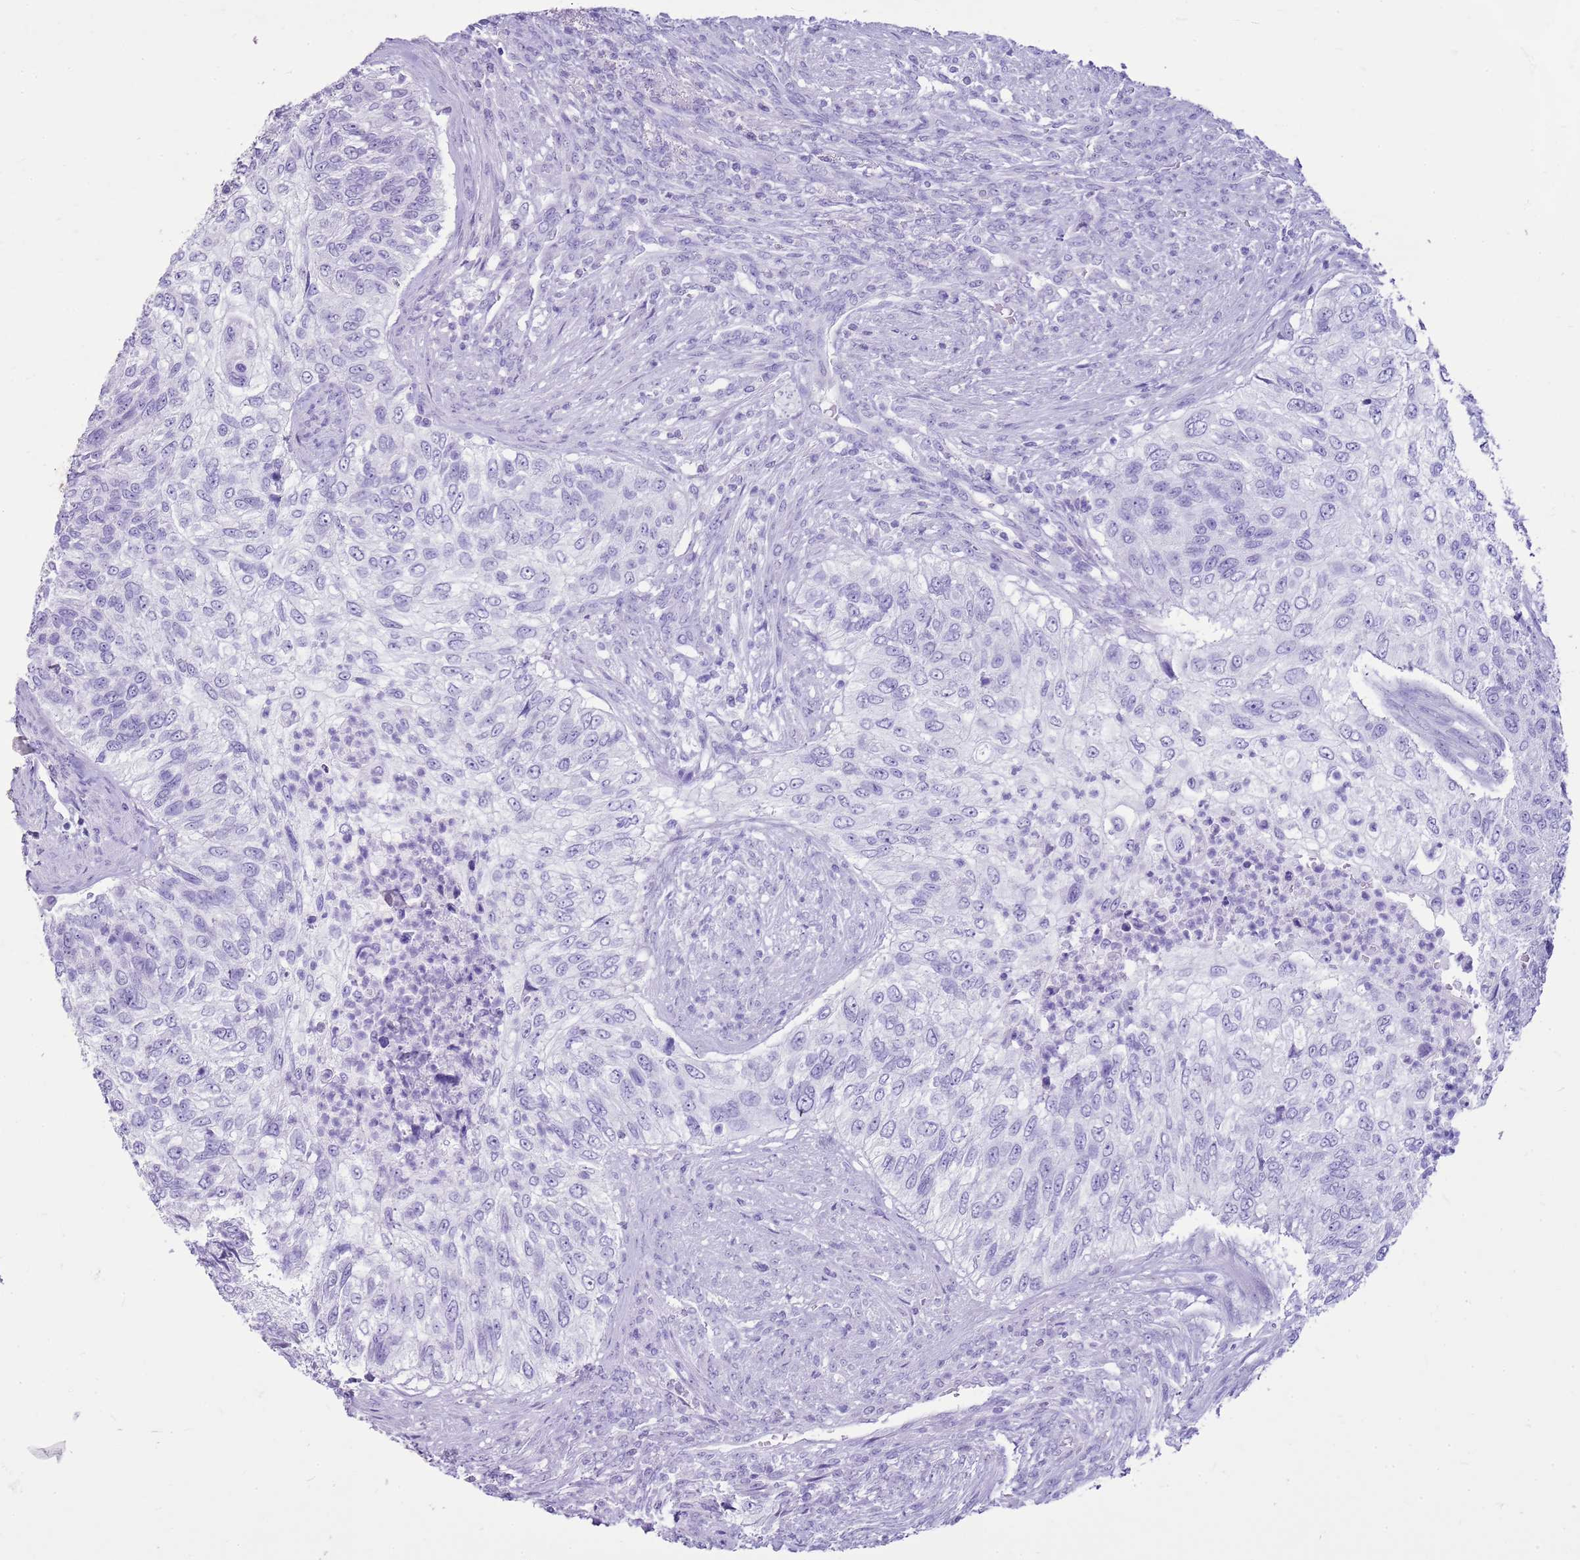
{"staining": {"intensity": "negative", "quantity": "none", "location": "none"}, "tissue": "urothelial cancer", "cell_type": "Tumor cells", "image_type": "cancer", "snomed": [{"axis": "morphology", "description": "Urothelial carcinoma, High grade"}, {"axis": "topography", "description": "Urinary bladder"}], "caption": "The immunohistochemistry image has no significant staining in tumor cells of urothelial cancer tissue.", "gene": "CA8", "patient": {"sex": "female", "age": 60}}